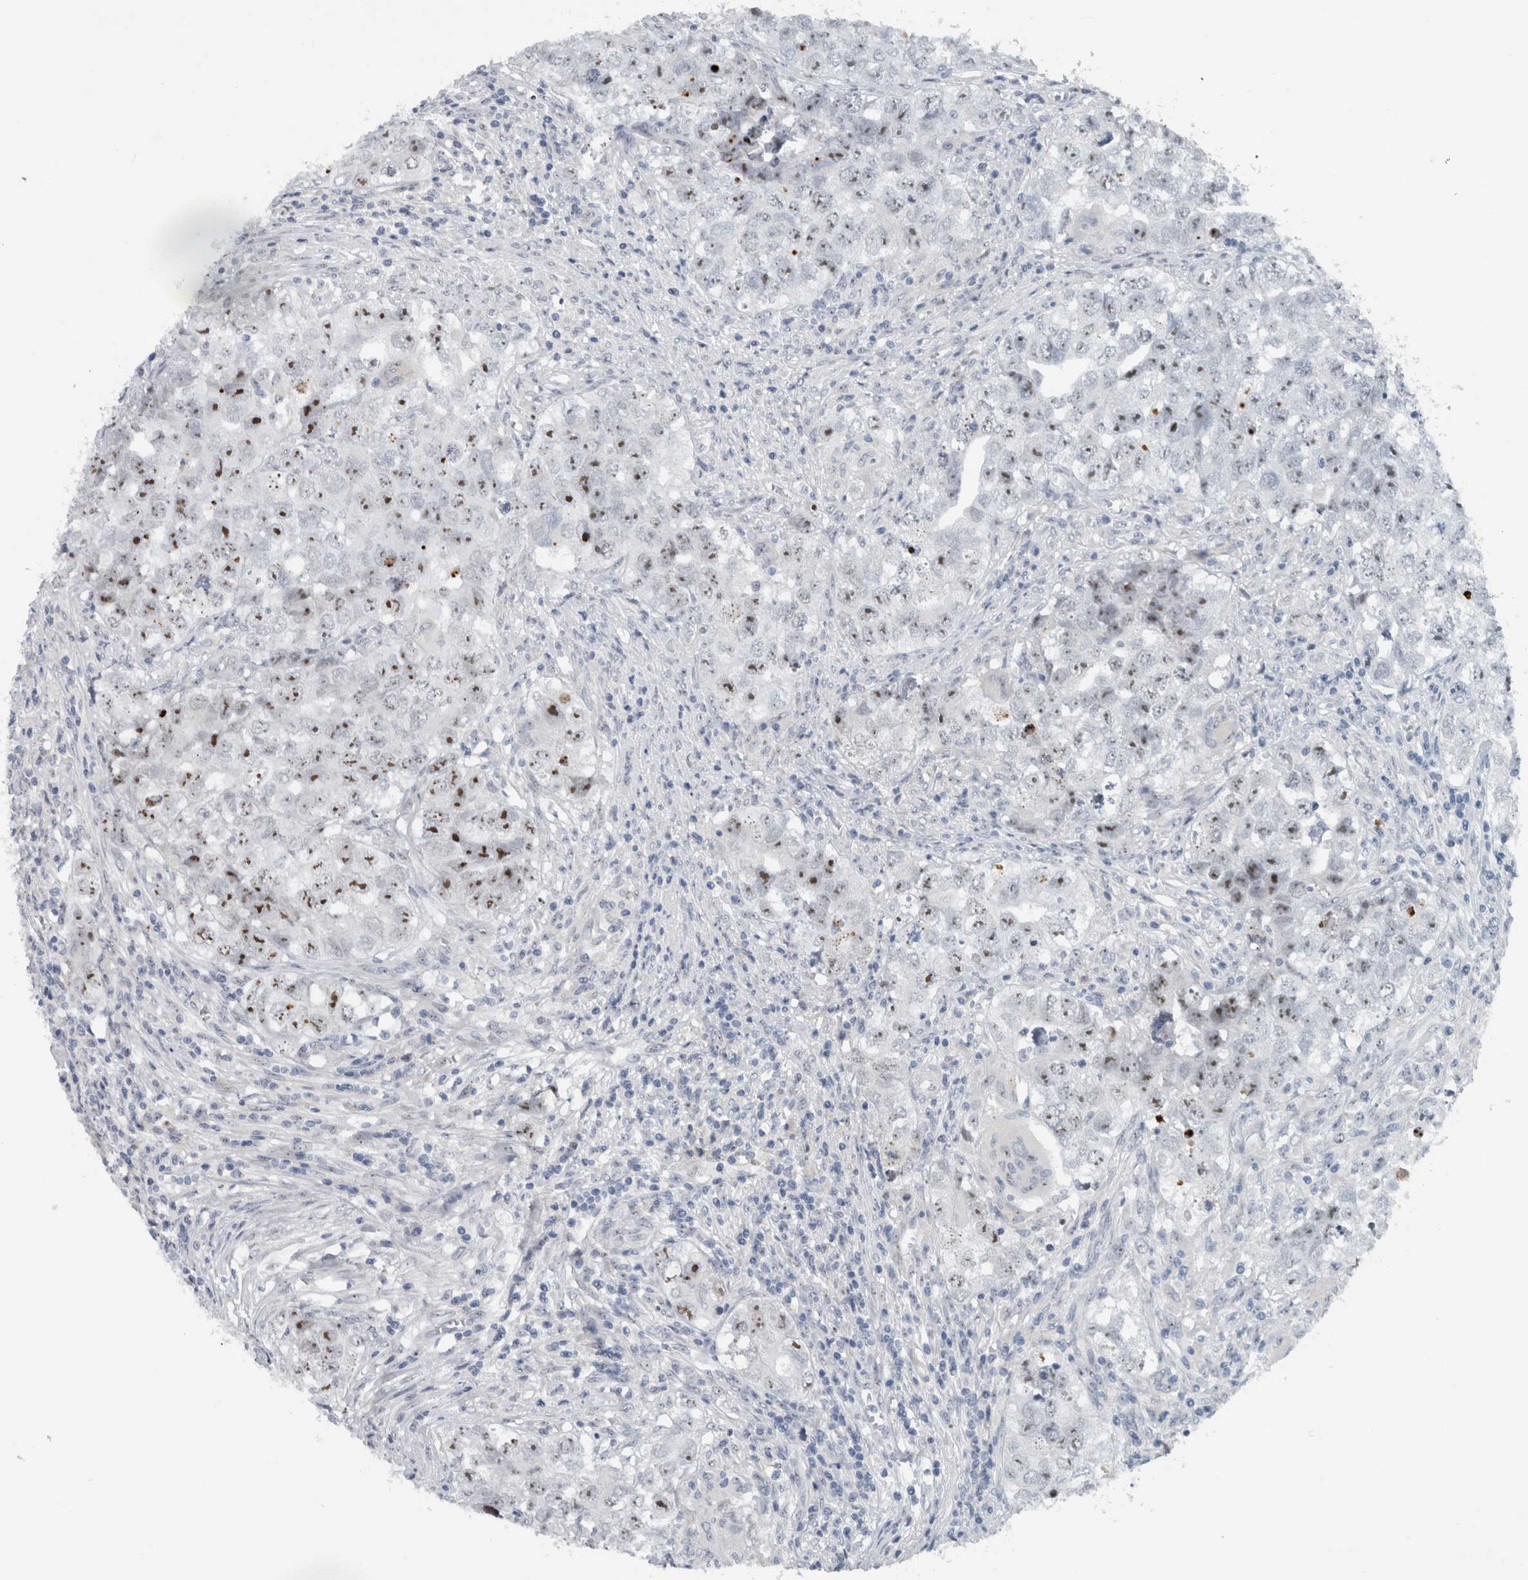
{"staining": {"intensity": "strong", "quantity": "25%-75%", "location": "nuclear"}, "tissue": "testis cancer", "cell_type": "Tumor cells", "image_type": "cancer", "snomed": [{"axis": "morphology", "description": "Seminoma, NOS"}, {"axis": "morphology", "description": "Carcinoma, Embryonal, NOS"}, {"axis": "topography", "description": "Testis"}], "caption": "Strong nuclear positivity is present in about 25%-75% of tumor cells in testis embryonal carcinoma.", "gene": "UTP6", "patient": {"sex": "male", "age": 43}}